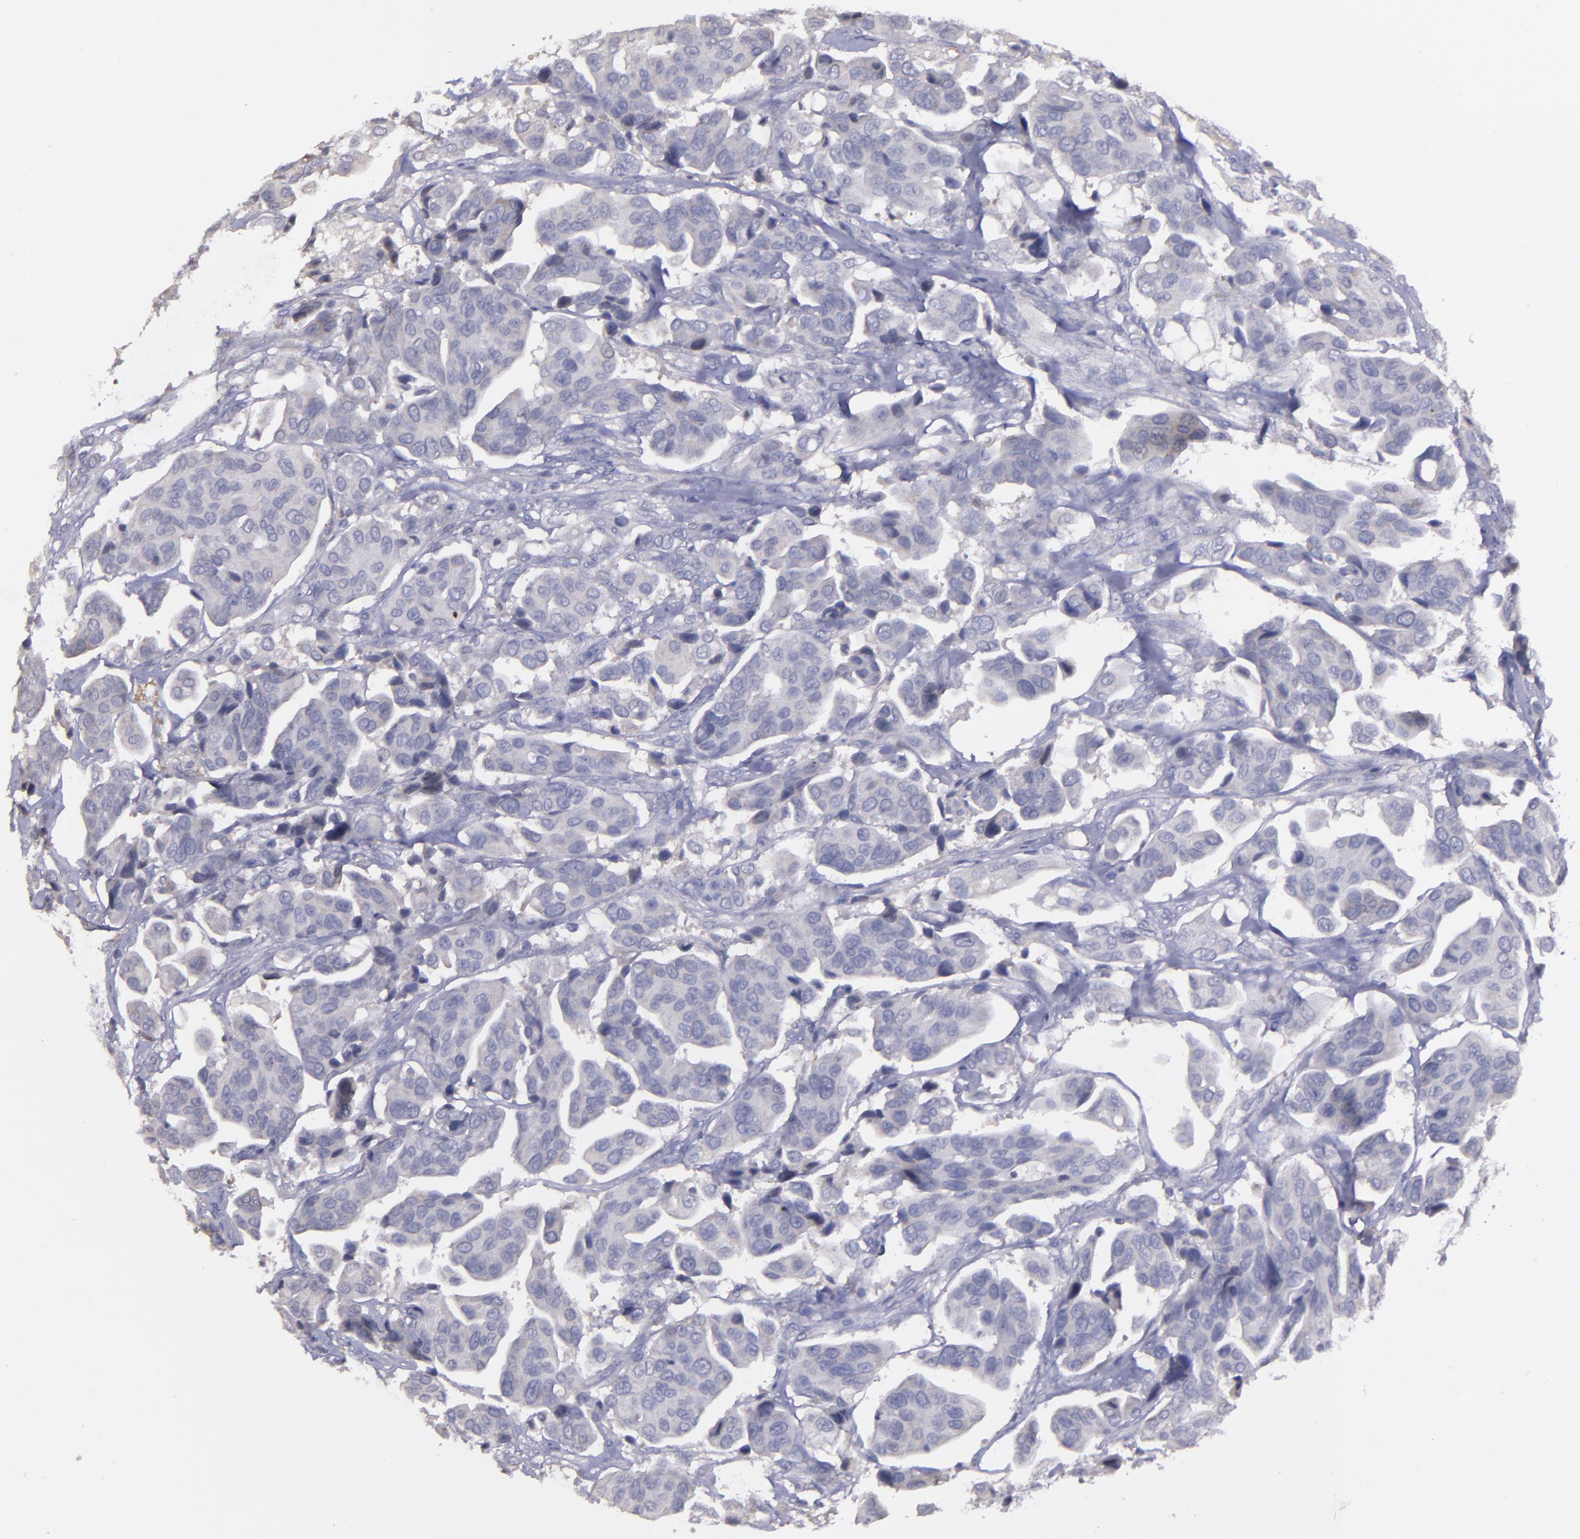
{"staining": {"intensity": "weak", "quantity": "<25%", "location": "cytoplasmic/membranous"}, "tissue": "urothelial cancer", "cell_type": "Tumor cells", "image_type": "cancer", "snomed": [{"axis": "morphology", "description": "Adenocarcinoma, NOS"}, {"axis": "topography", "description": "Urinary bladder"}], "caption": "Immunohistochemistry (IHC) of human adenocarcinoma reveals no positivity in tumor cells. The staining is performed using DAB (3,3'-diaminobenzidine) brown chromogen with nuclei counter-stained in using hematoxylin.", "gene": "MASP1", "patient": {"sex": "male", "age": 61}}